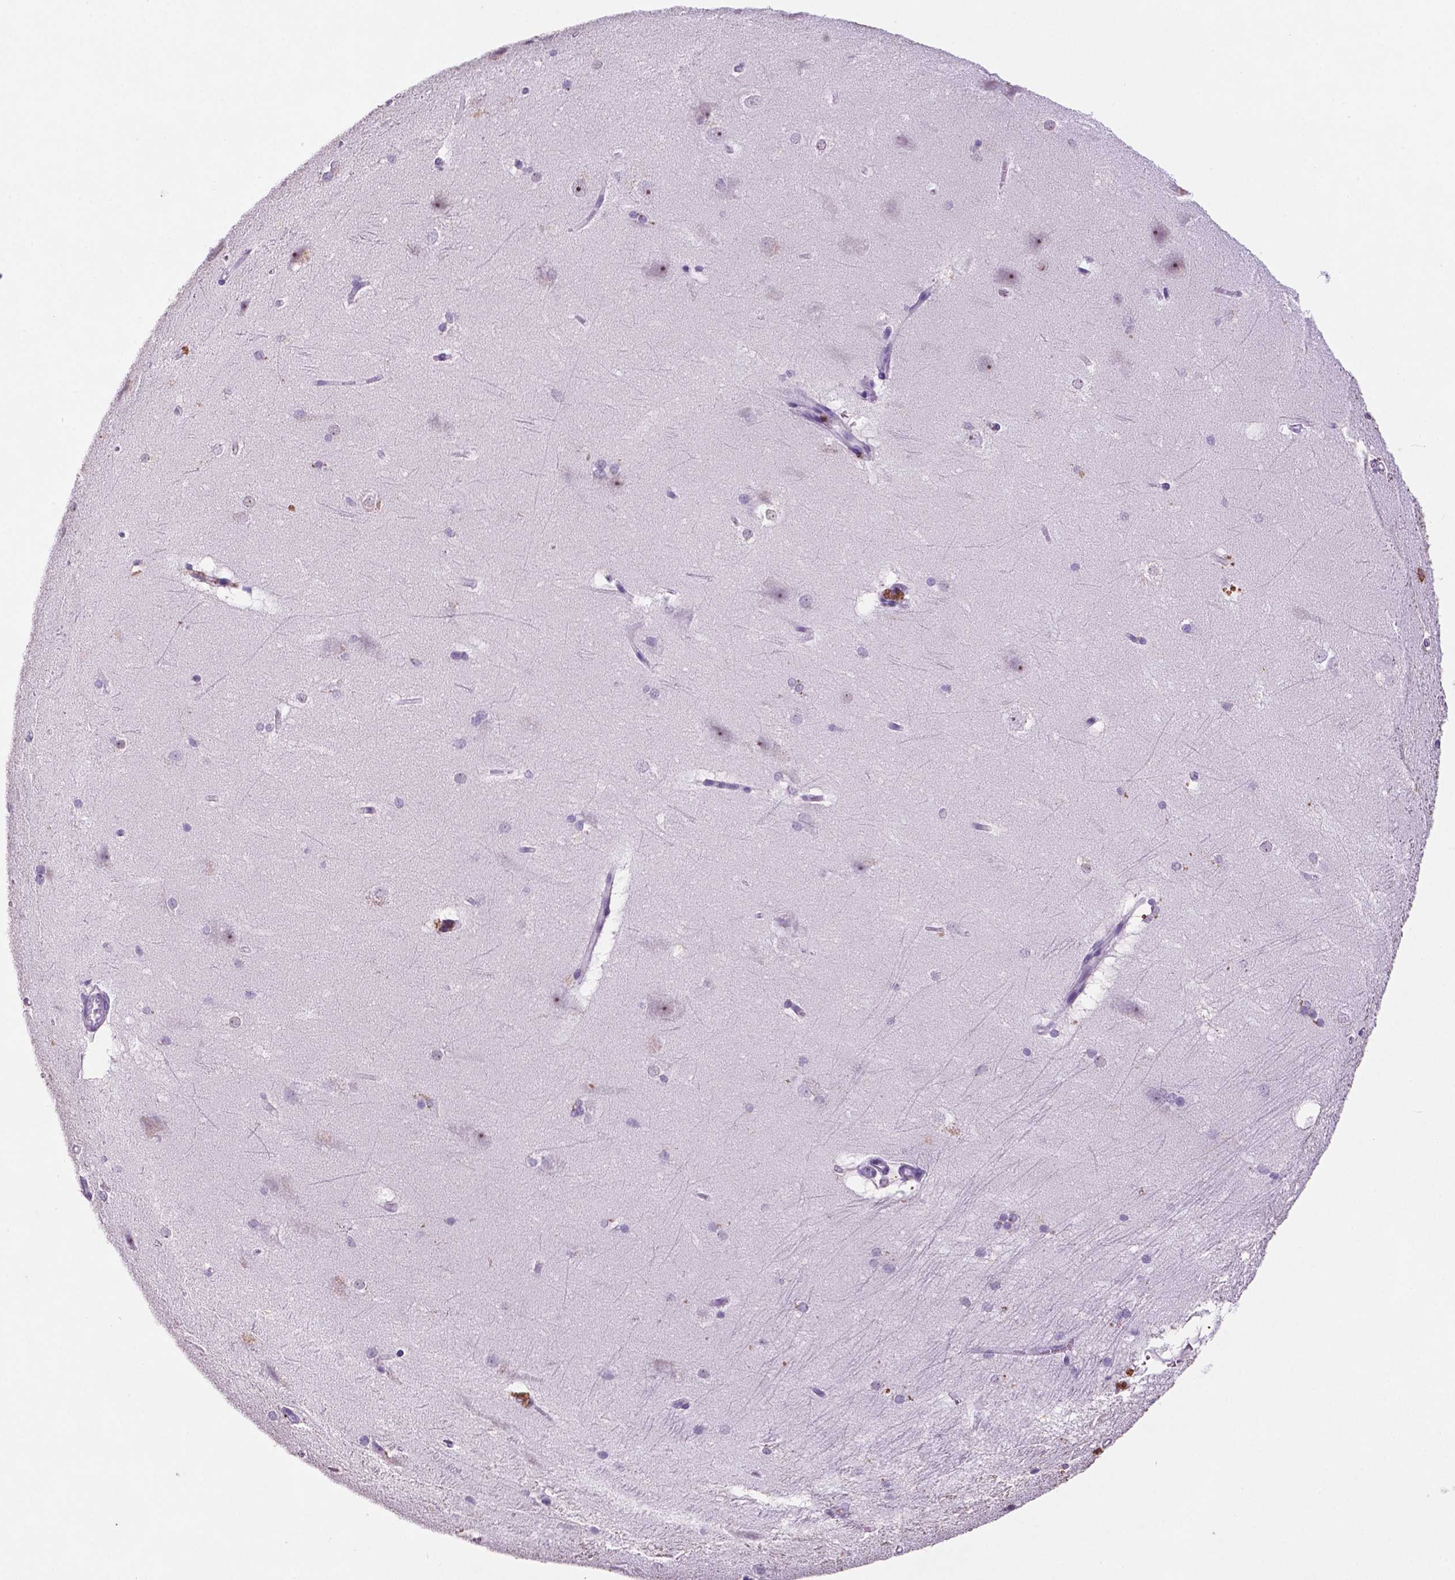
{"staining": {"intensity": "negative", "quantity": "none", "location": "none"}, "tissue": "hippocampus", "cell_type": "Glial cells", "image_type": "normal", "snomed": [{"axis": "morphology", "description": "Normal tissue, NOS"}, {"axis": "topography", "description": "Cerebral cortex"}, {"axis": "topography", "description": "Hippocampus"}], "caption": "High power microscopy image of an IHC histopathology image of unremarkable hippocampus, revealing no significant positivity in glial cells.", "gene": "C18orf21", "patient": {"sex": "female", "age": 19}}